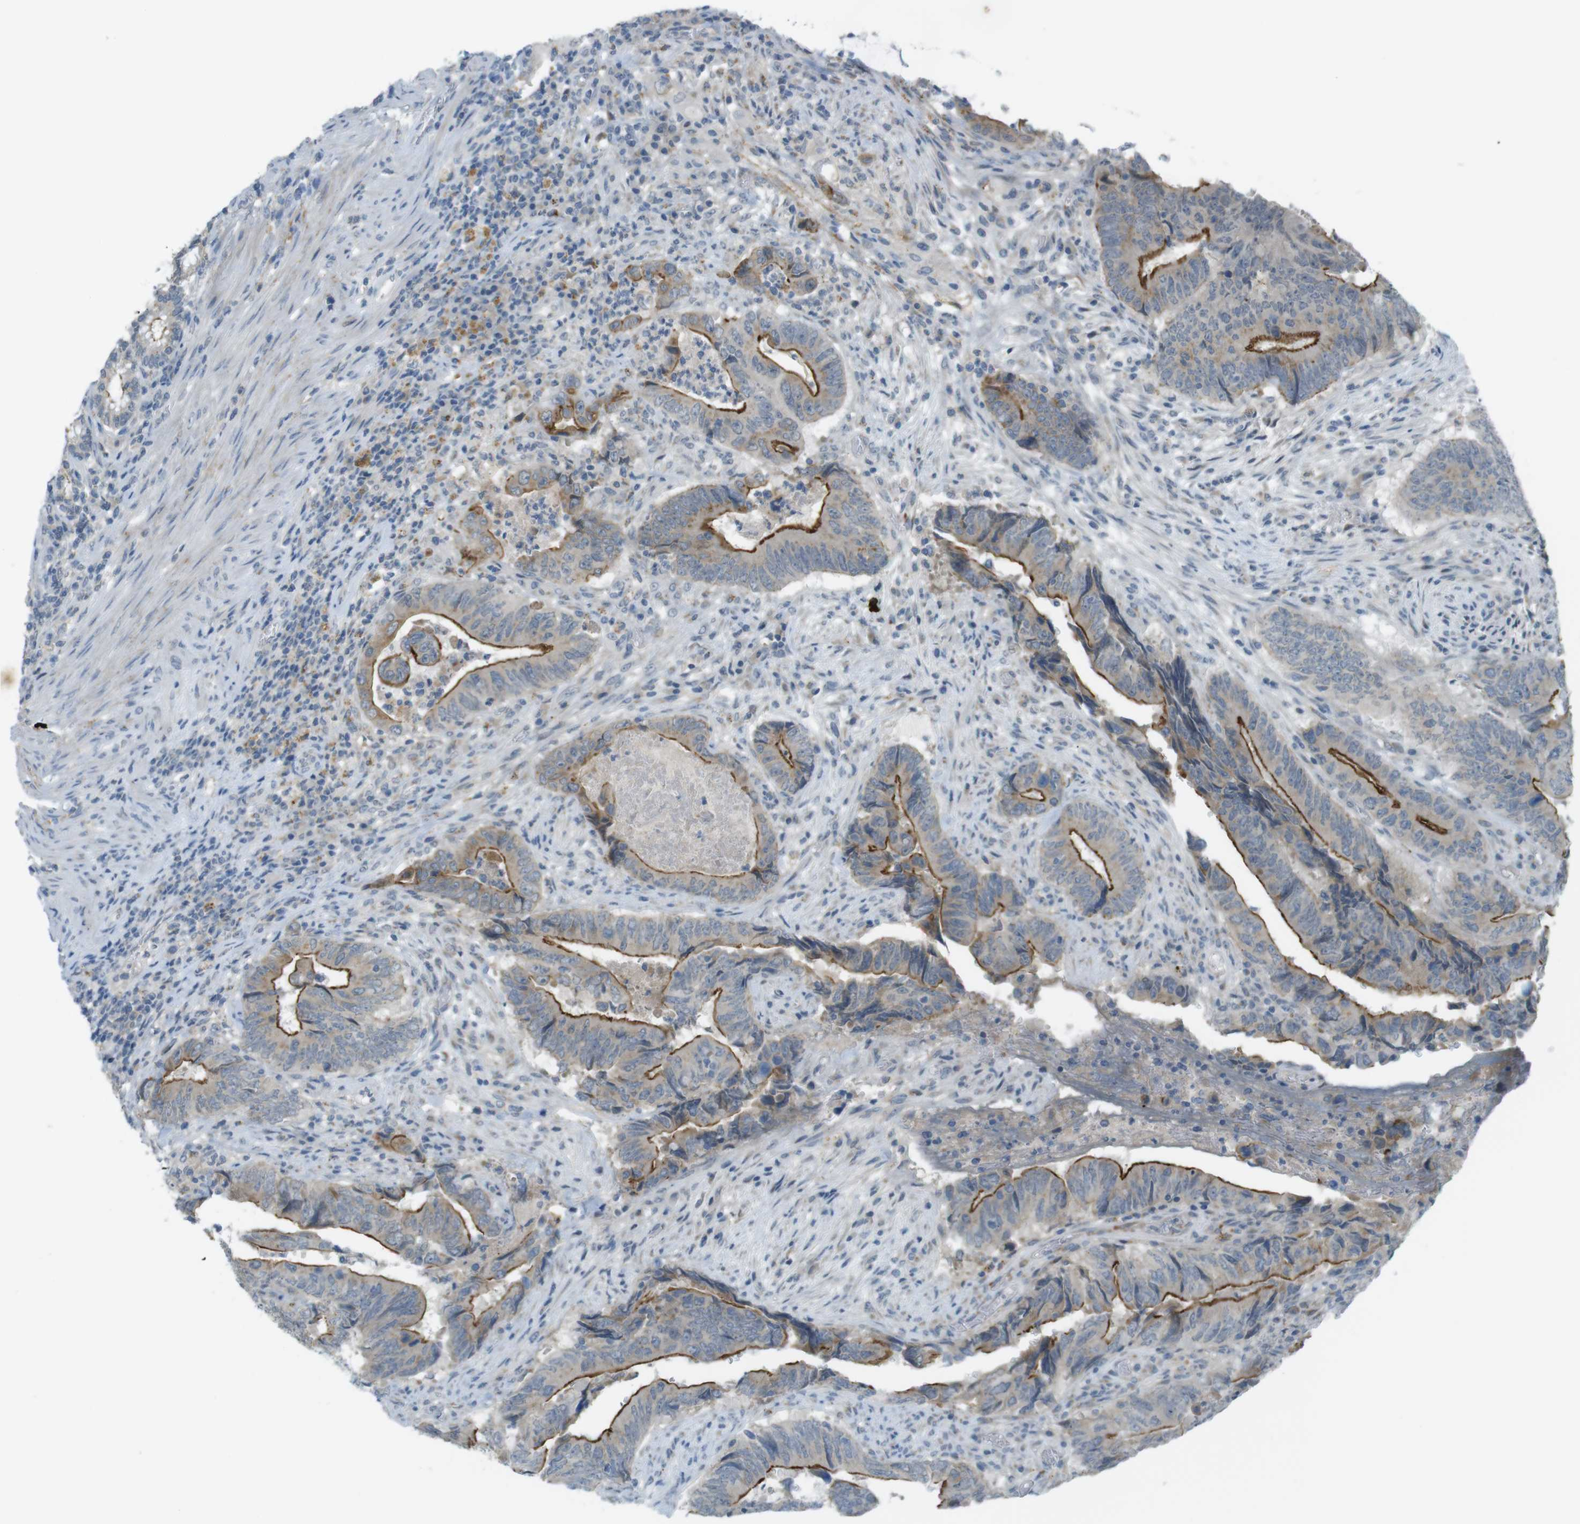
{"staining": {"intensity": "moderate", "quantity": ">75%", "location": "cytoplasmic/membranous"}, "tissue": "colorectal cancer", "cell_type": "Tumor cells", "image_type": "cancer", "snomed": [{"axis": "morphology", "description": "Normal tissue, NOS"}, {"axis": "morphology", "description": "Adenocarcinoma, NOS"}, {"axis": "topography", "description": "Colon"}], "caption": "Immunohistochemistry (IHC) micrograph of colorectal cancer (adenocarcinoma) stained for a protein (brown), which shows medium levels of moderate cytoplasmic/membranous staining in approximately >75% of tumor cells.", "gene": "UGT8", "patient": {"sex": "male", "age": 56}}